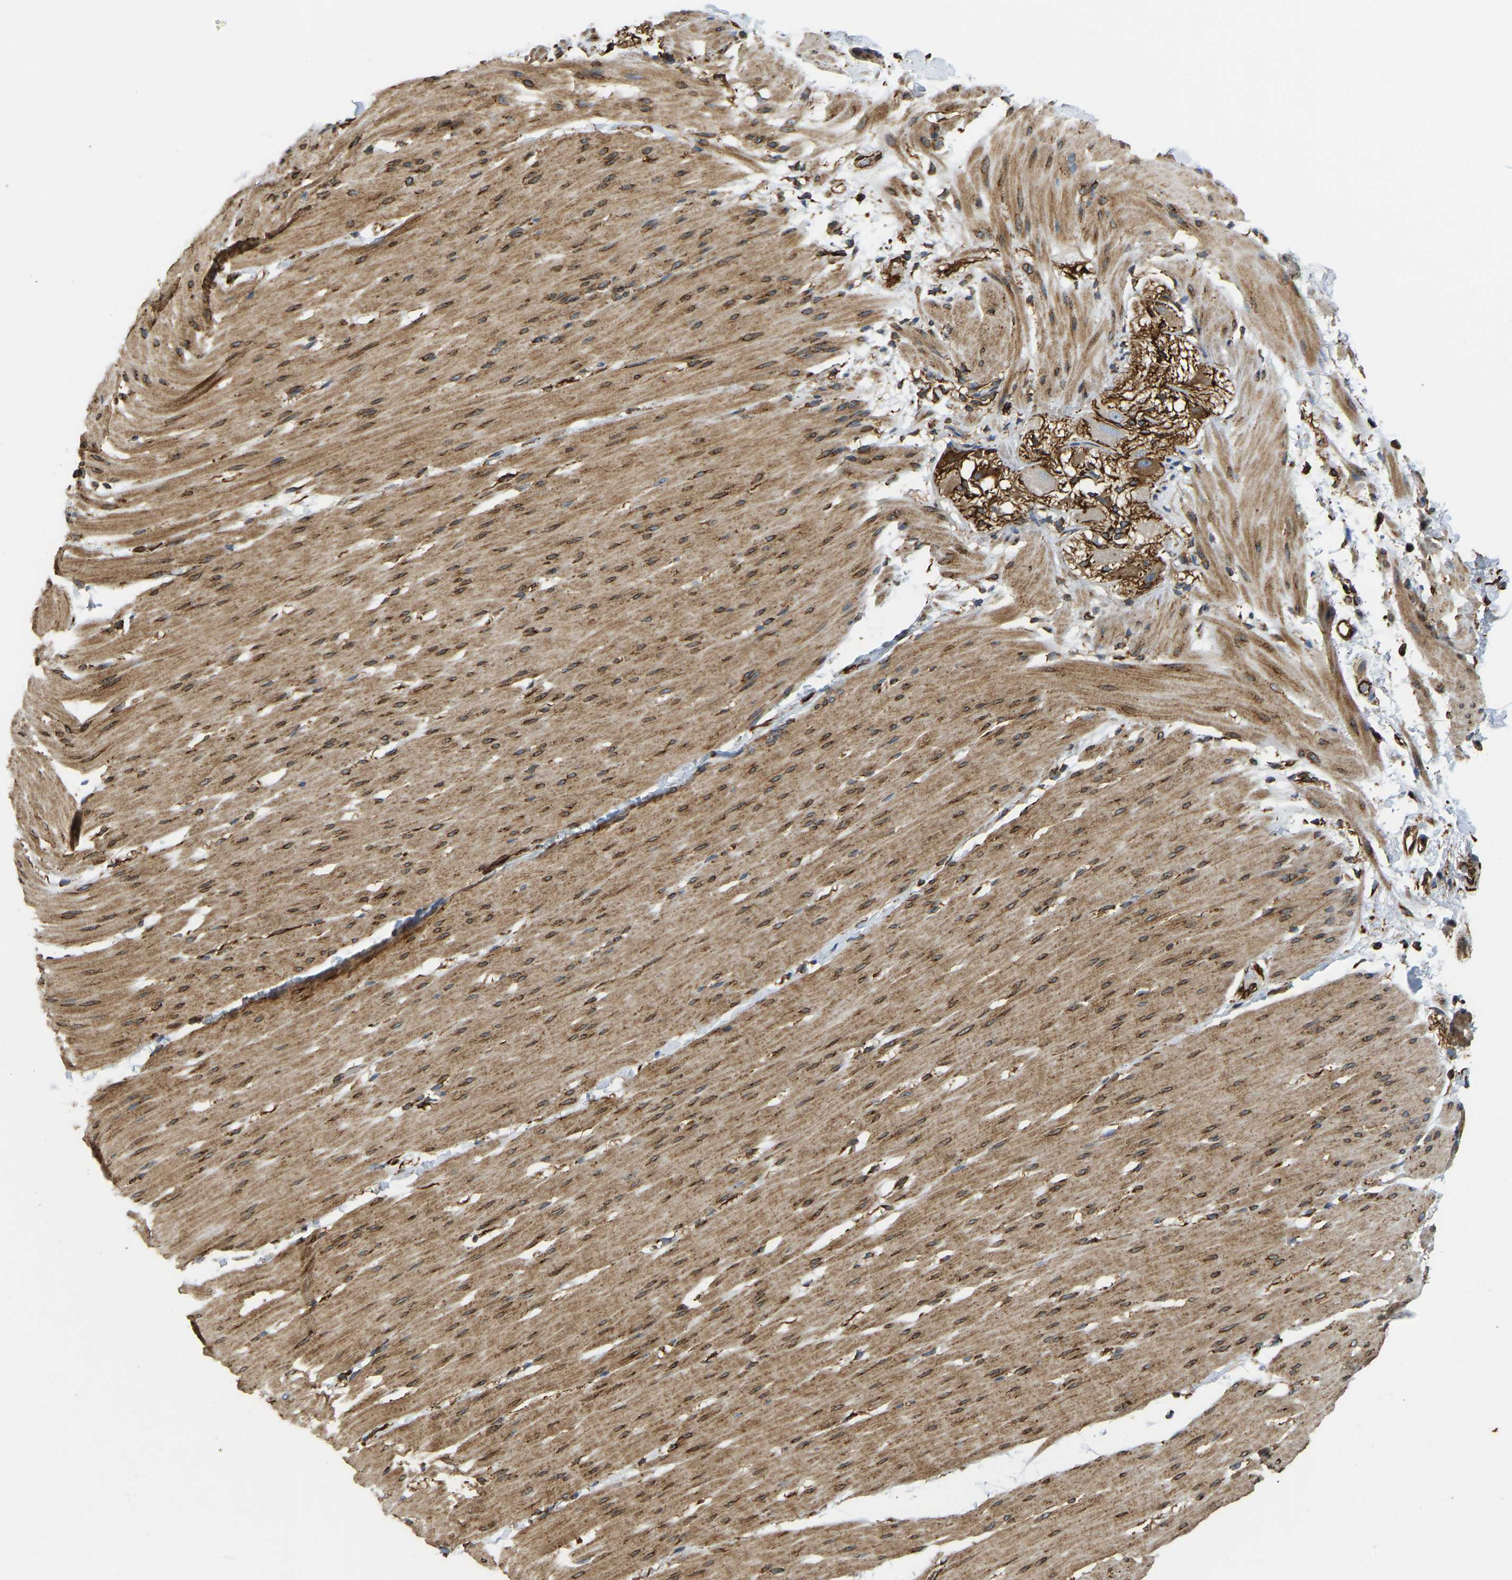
{"staining": {"intensity": "moderate", "quantity": ">75%", "location": "cytoplasmic/membranous"}, "tissue": "smooth muscle", "cell_type": "Smooth muscle cells", "image_type": "normal", "snomed": [{"axis": "morphology", "description": "Normal tissue, NOS"}, {"axis": "topography", "description": "Smooth muscle"}, {"axis": "topography", "description": "Colon"}], "caption": "Immunohistochemical staining of normal smooth muscle displays >75% levels of moderate cytoplasmic/membranous protein positivity in about >75% of smooth muscle cells.", "gene": "BEX3", "patient": {"sex": "male", "age": 67}}